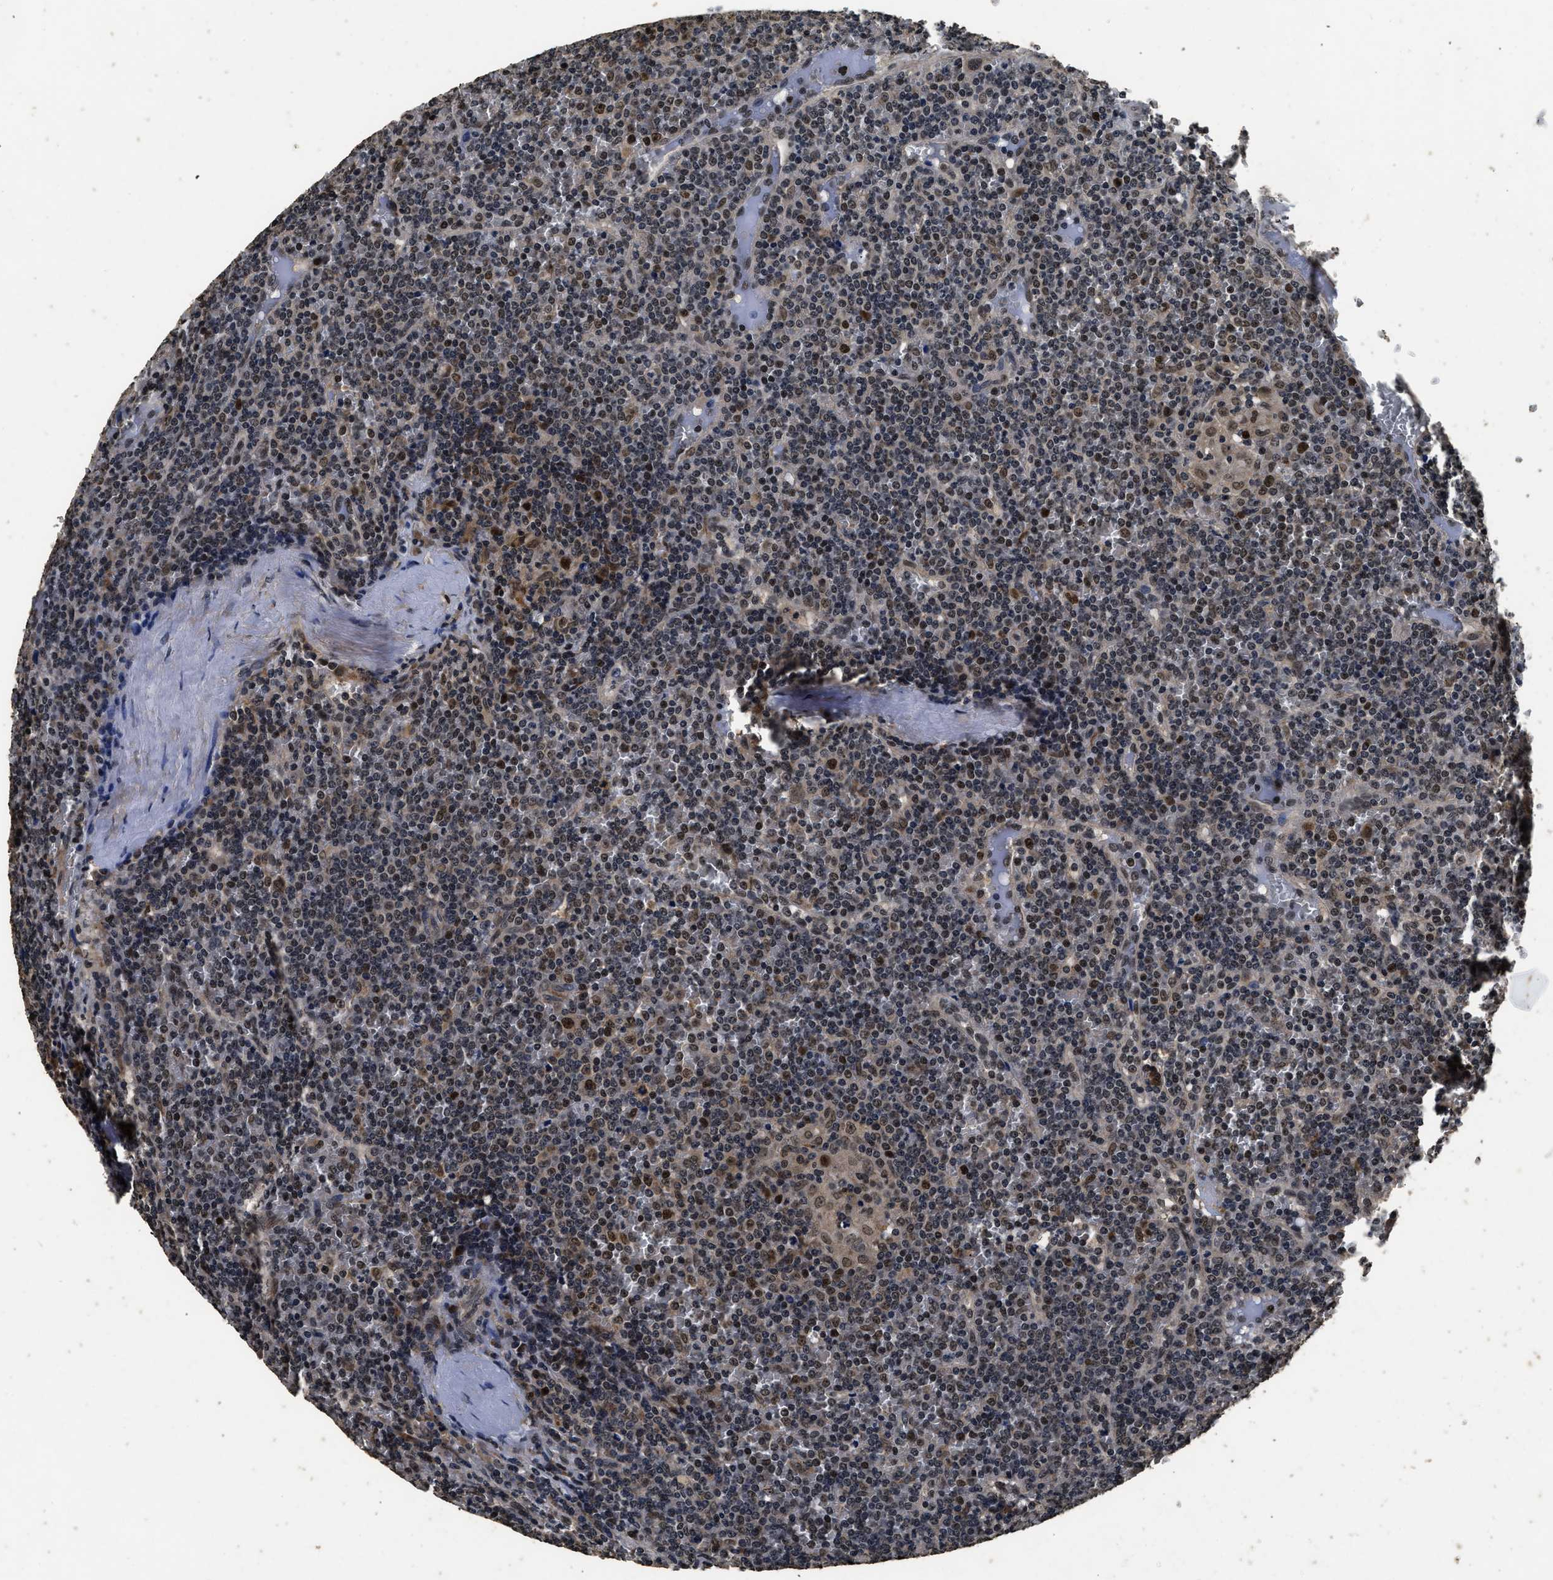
{"staining": {"intensity": "strong", "quantity": "<25%", "location": "nuclear"}, "tissue": "lymphoma", "cell_type": "Tumor cells", "image_type": "cancer", "snomed": [{"axis": "morphology", "description": "Malignant lymphoma, non-Hodgkin's type, Low grade"}, {"axis": "topography", "description": "Spleen"}], "caption": "IHC of malignant lymphoma, non-Hodgkin's type (low-grade) exhibits medium levels of strong nuclear staining in approximately <25% of tumor cells.", "gene": "CSTF1", "patient": {"sex": "female", "age": 19}}